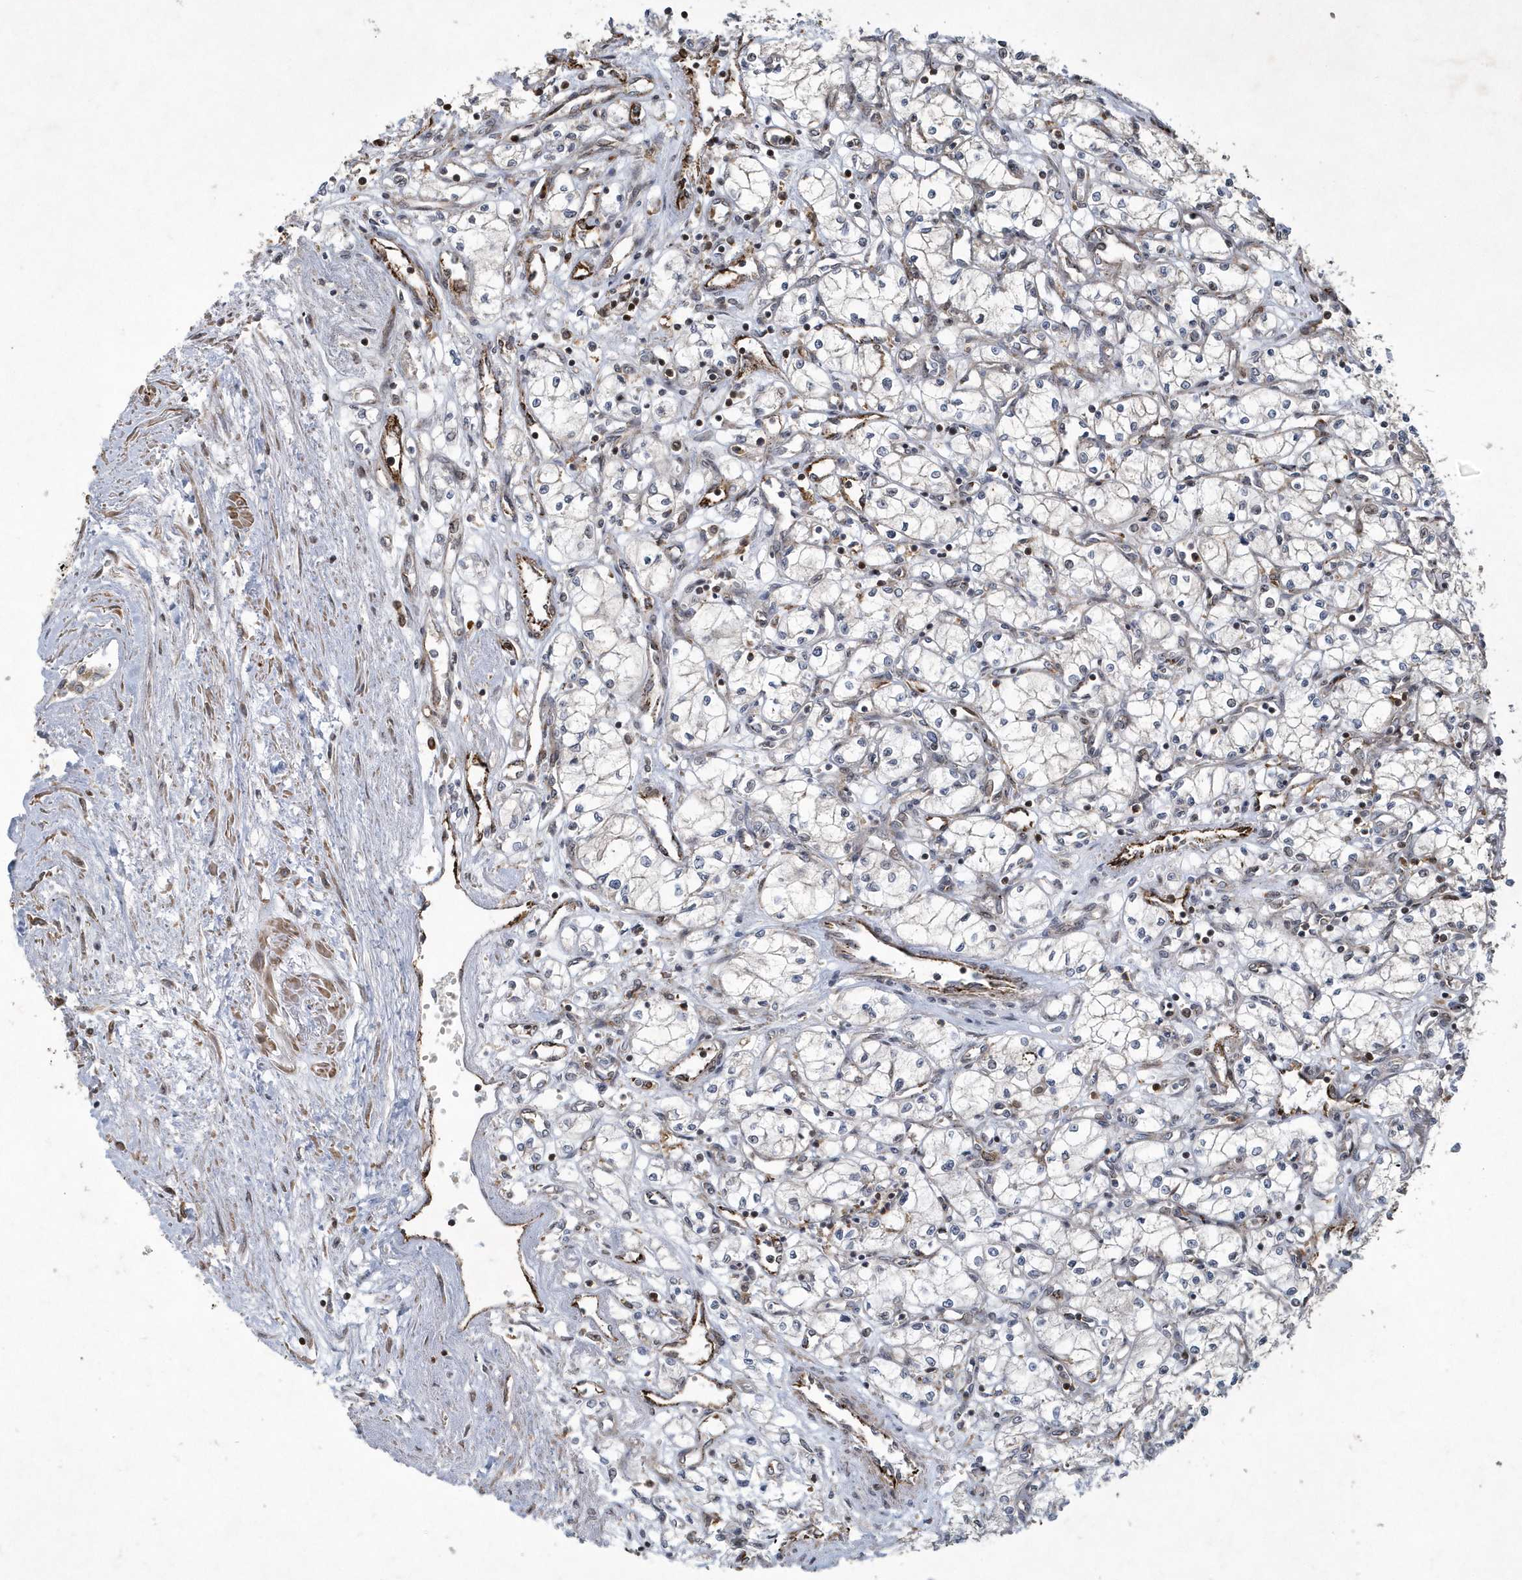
{"staining": {"intensity": "negative", "quantity": "none", "location": "none"}, "tissue": "renal cancer", "cell_type": "Tumor cells", "image_type": "cancer", "snomed": [{"axis": "morphology", "description": "Adenocarcinoma, NOS"}, {"axis": "topography", "description": "Kidney"}], "caption": "Immunohistochemistry (IHC) micrograph of adenocarcinoma (renal) stained for a protein (brown), which displays no expression in tumor cells.", "gene": "N4BP2", "patient": {"sex": "male", "age": 59}}